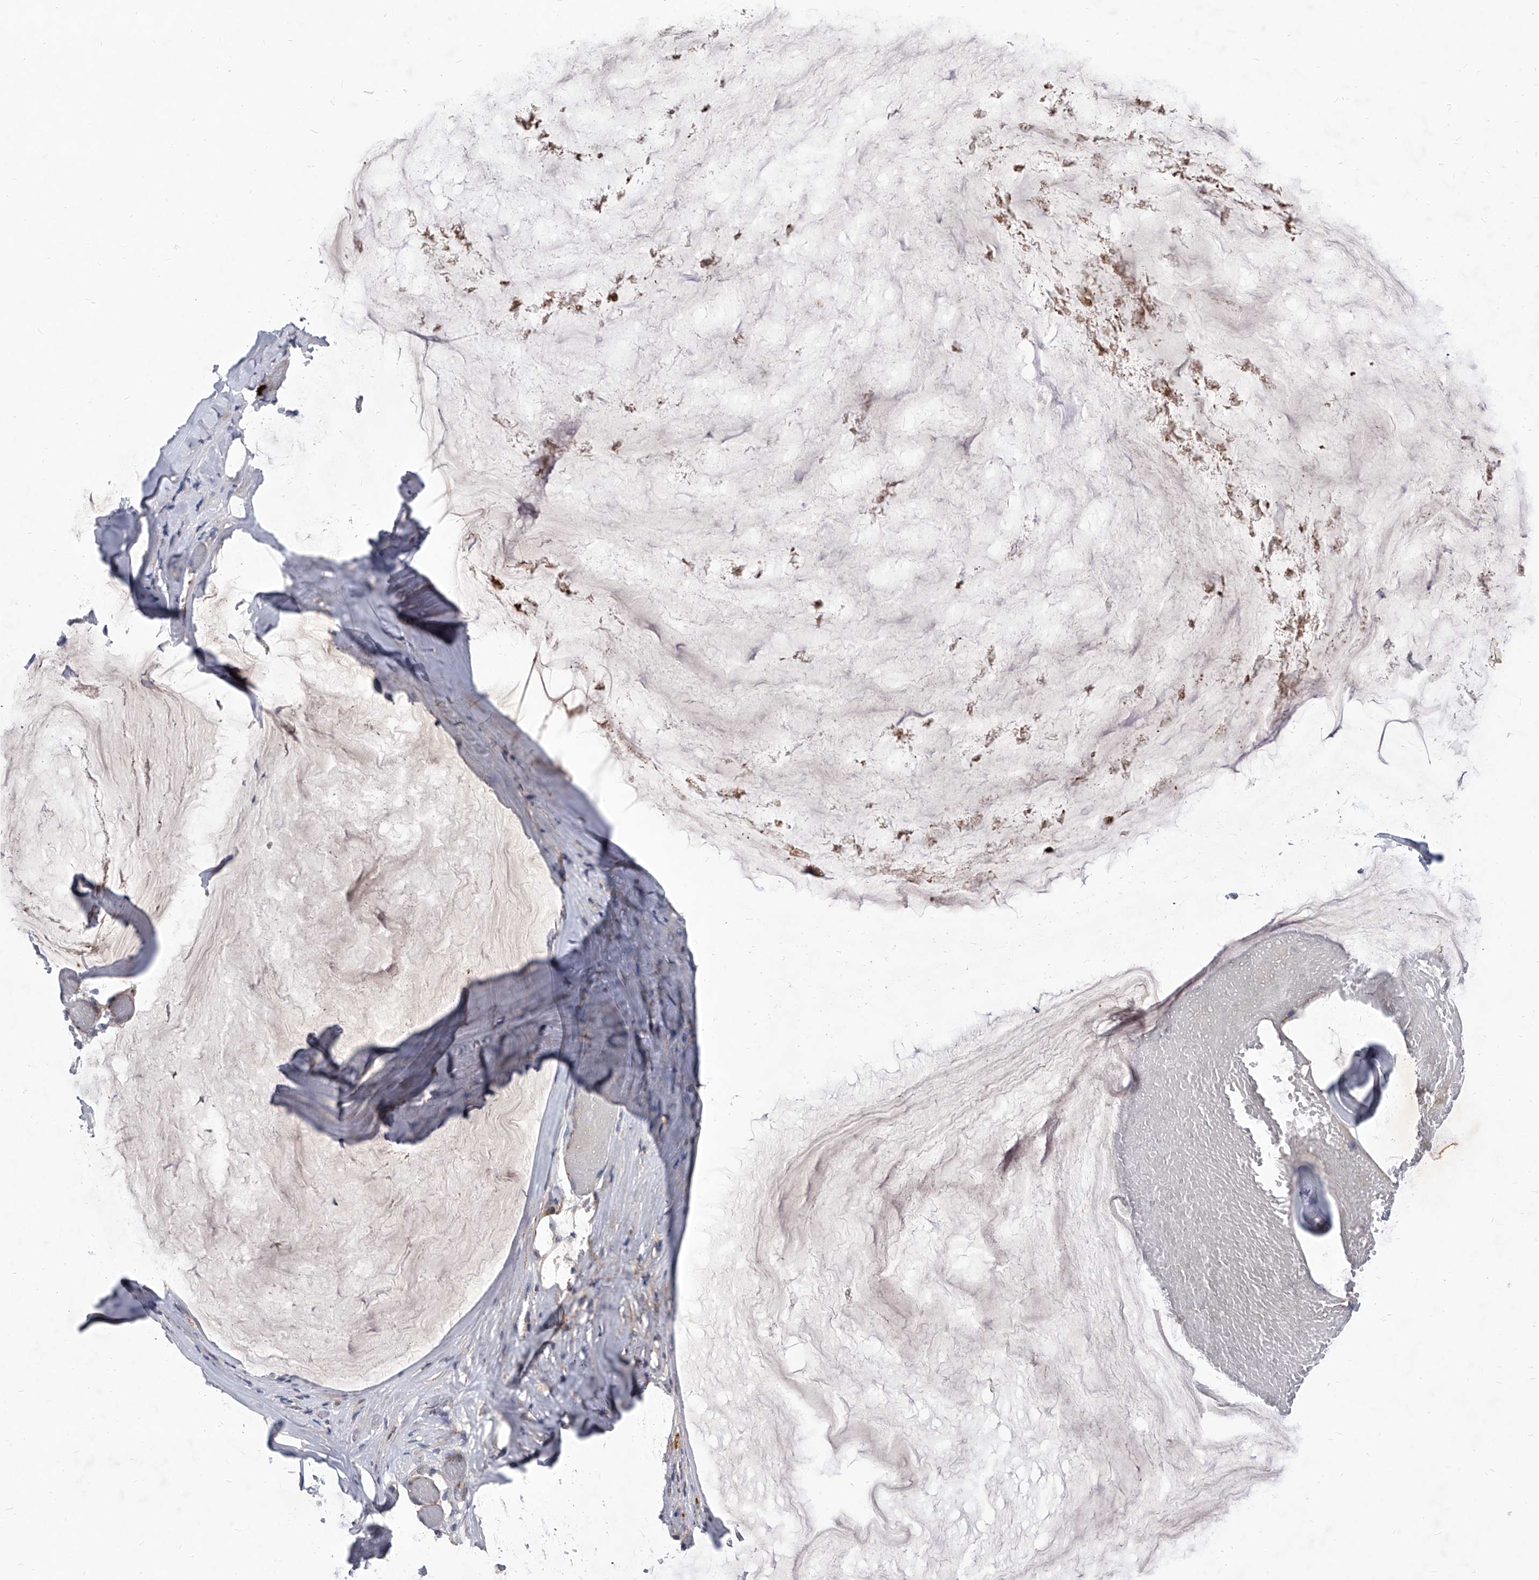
{"staining": {"intensity": "weak", "quantity": "<25%", "location": "cytoplasmic/membranous"}, "tissue": "ovarian cancer", "cell_type": "Tumor cells", "image_type": "cancer", "snomed": [{"axis": "morphology", "description": "Cystadenocarcinoma, mucinous, NOS"}, {"axis": "topography", "description": "Ovary"}], "caption": "Ovarian cancer (mucinous cystadenocarcinoma) stained for a protein using immunohistochemistry (IHC) demonstrates no staining tumor cells.", "gene": "MINDY4", "patient": {"sex": "female", "age": 39}}